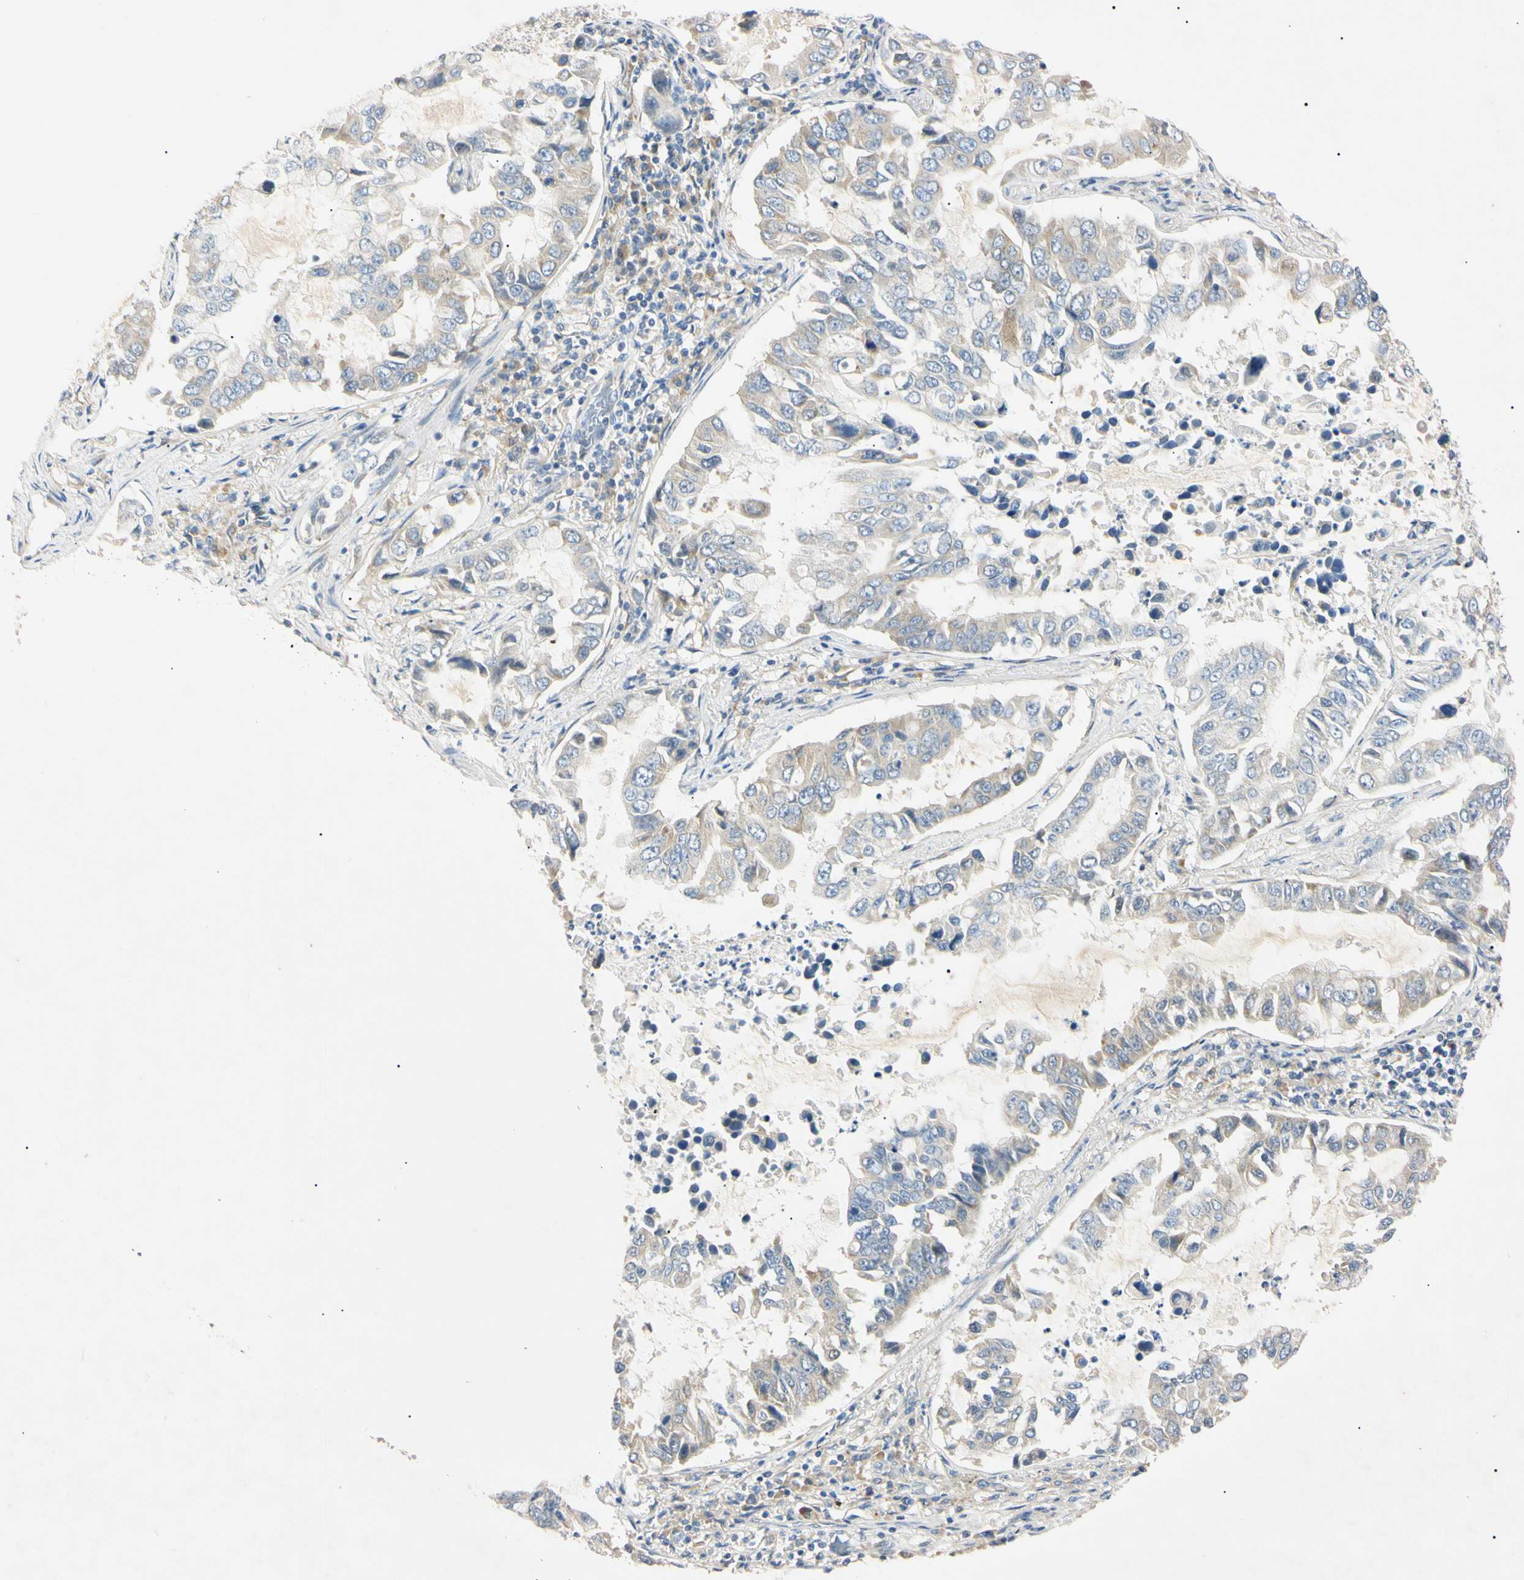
{"staining": {"intensity": "weak", "quantity": ">75%", "location": "cytoplasmic/membranous"}, "tissue": "lung cancer", "cell_type": "Tumor cells", "image_type": "cancer", "snomed": [{"axis": "morphology", "description": "Adenocarcinoma, NOS"}, {"axis": "topography", "description": "Lung"}], "caption": "Adenocarcinoma (lung) stained with a protein marker reveals weak staining in tumor cells.", "gene": "DNAJB12", "patient": {"sex": "male", "age": 64}}